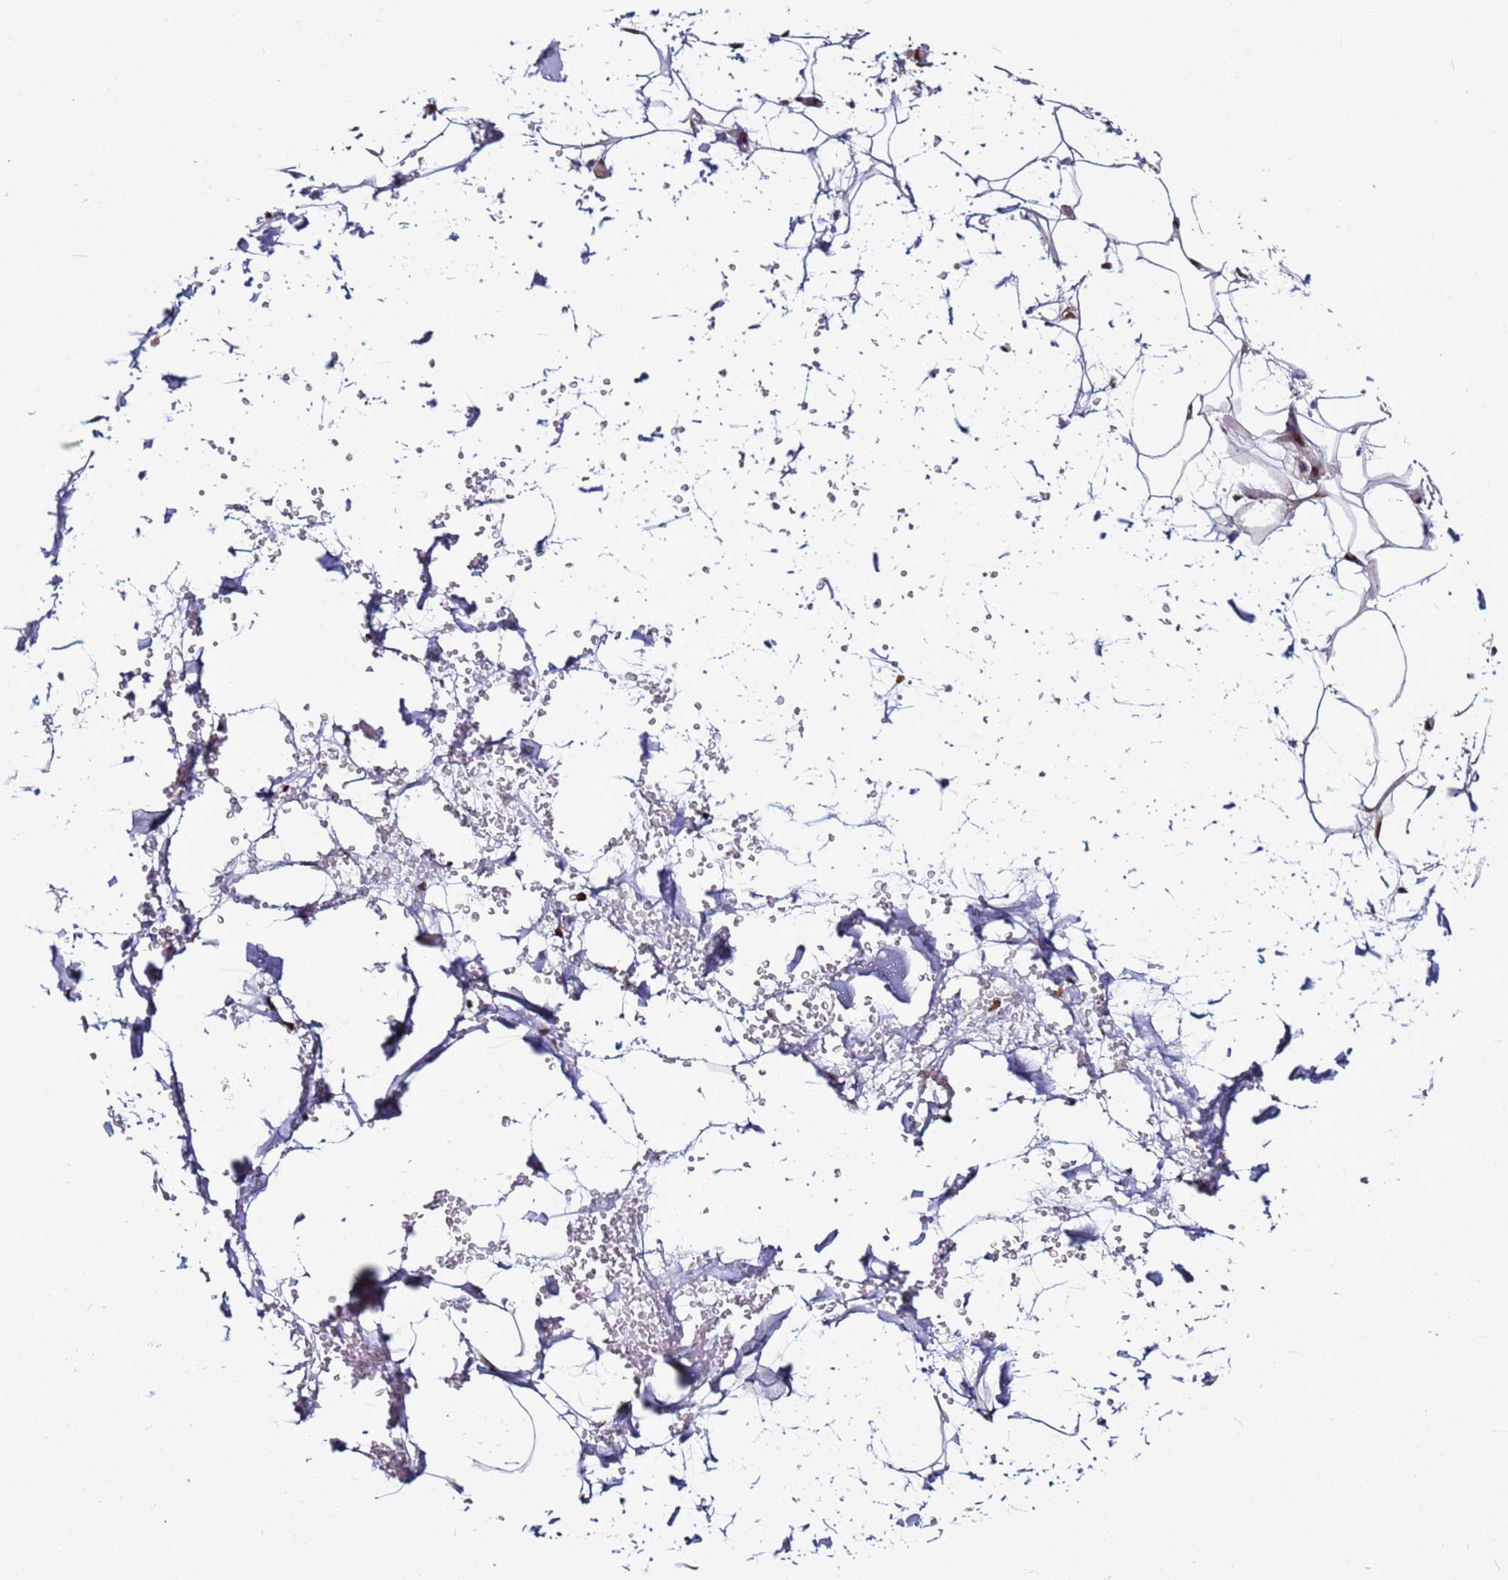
{"staining": {"intensity": "negative", "quantity": "none", "location": "none"}, "tissue": "adipose tissue", "cell_type": "Adipocytes", "image_type": "normal", "snomed": [{"axis": "morphology", "description": "Normal tissue, NOS"}, {"axis": "topography", "description": "Breast"}], "caption": "IHC photomicrograph of unremarkable human adipose tissue stained for a protein (brown), which shows no staining in adipocytes. (DAB (3,3'-diaminobenzidine) IHC with hematoxylin counter stain).", "gene": "WBP11", "patient": {"sex": "female", "age": 26}}